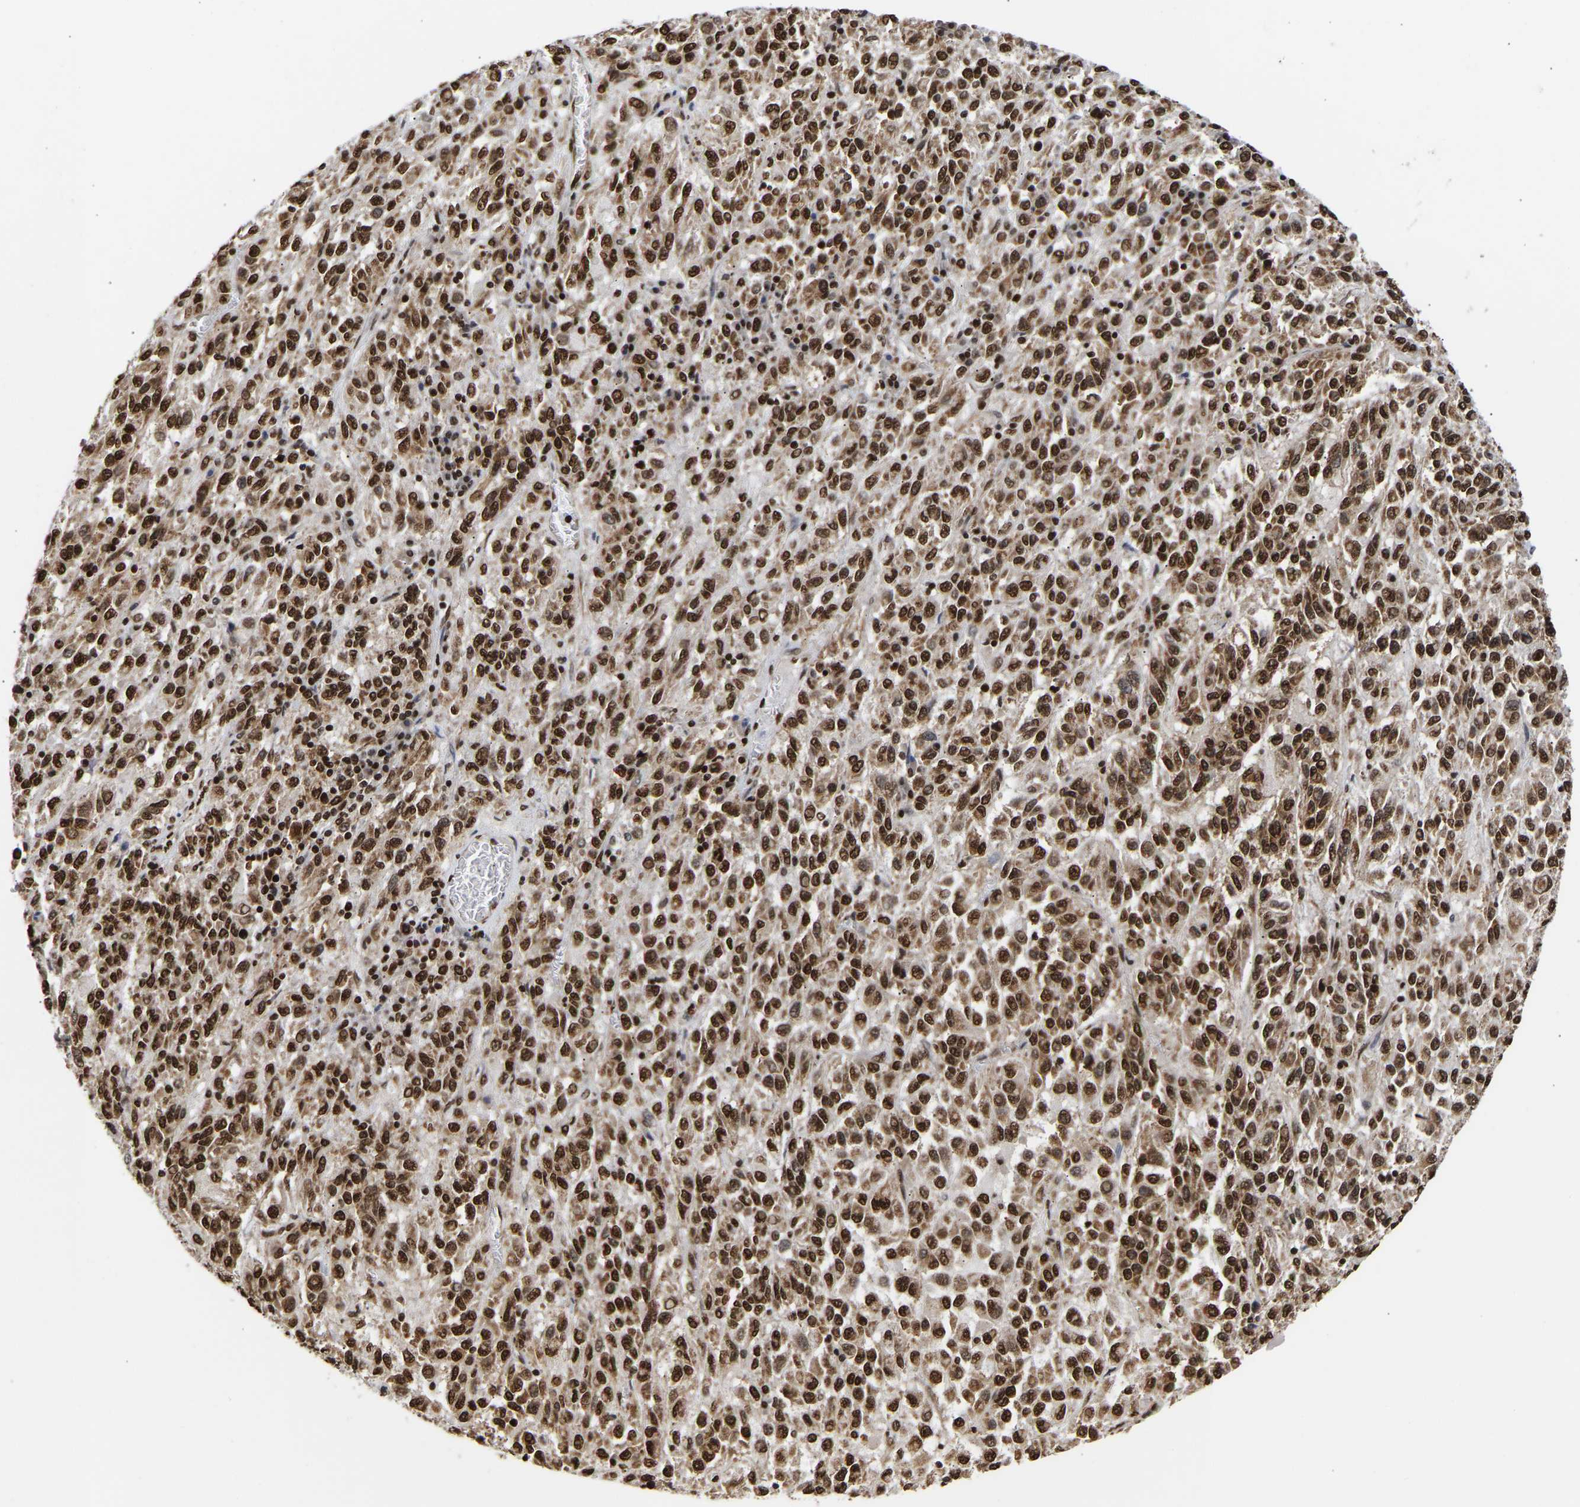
{"staining": {"intensity": "strong", "quantity": ">75%", "location": "cytoplasmic/membranous,nuclear"}, "tissue": "melanoma", "cell_type": "Tumor cells", "image_type": "cancer", "snomed": [{"axis": "morphology", "description": "Malignant melanoma, Metastatic site"}, {"axis": "topography", "description": "Lung"}], "caption": "Malignant melanoma (metastatic site) stained for a protein (brown) demonstrates strong cytoplasmic/membranous and nuclear positive staining in about >75% of tumor cells.", "gene": "PSIP1", "patient": {"sex": "male", "age": 64}}